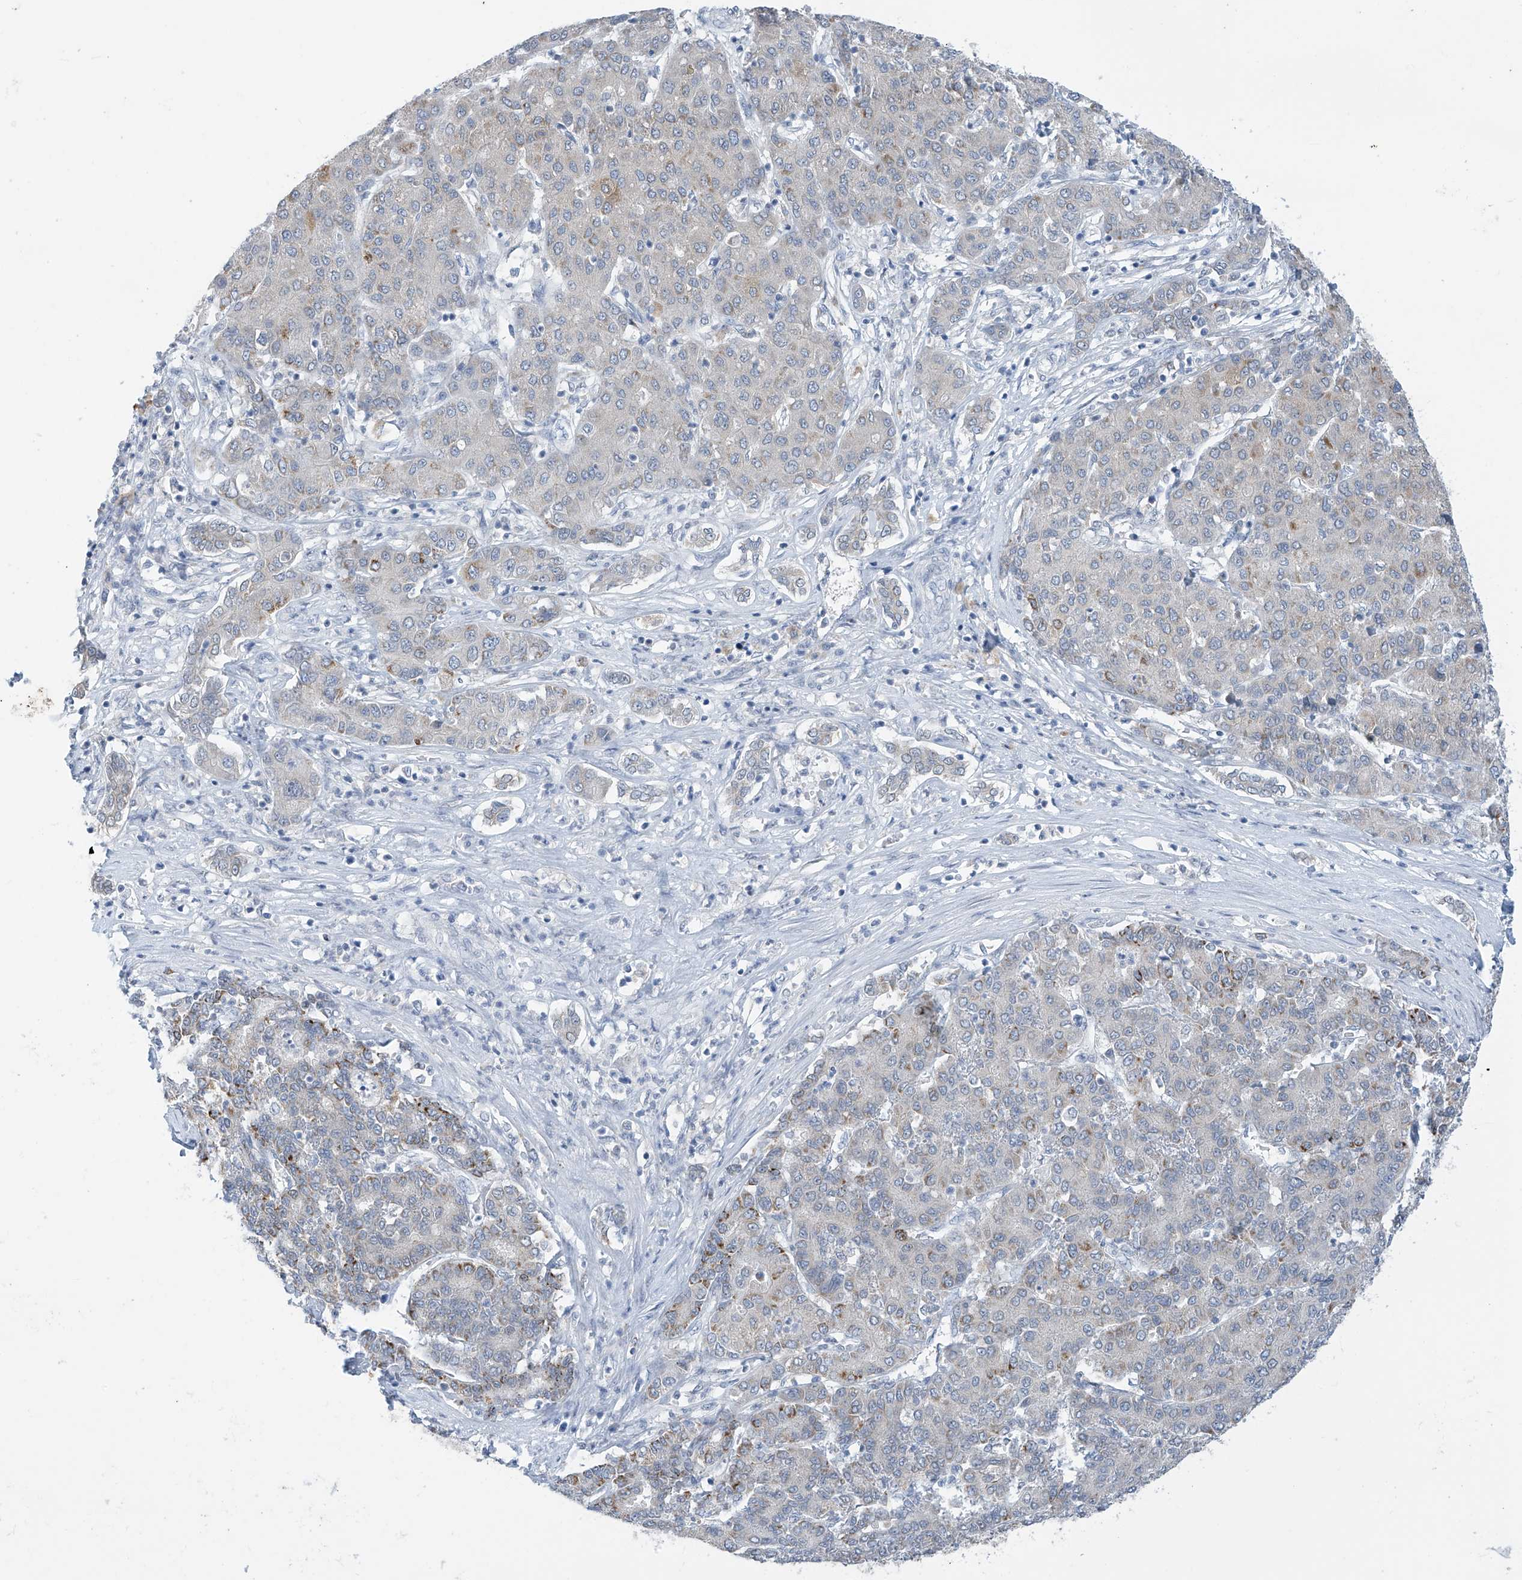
{"staining": {"intensity": "weak", "quantity": "<25%", "location": "cytoplasmic/membranous"}, "tissue": "liver cancer", "cell_type": "Tumor cells", "image_type": "cancer", "snomed": [{"axis": "morphology", "description": "Carcinoma, Hepatocellular, NOS"}, {"axis": "topography", "description": "Liver"}], "caption": "Liver cancer (hepatocellular carcinoma) was stained to show a protein in brown. There is no significant staining in tumor cells. Nuclei are stained in blue.", "gene": "APLF", "patient": {"sex": "male", "age": 65}}